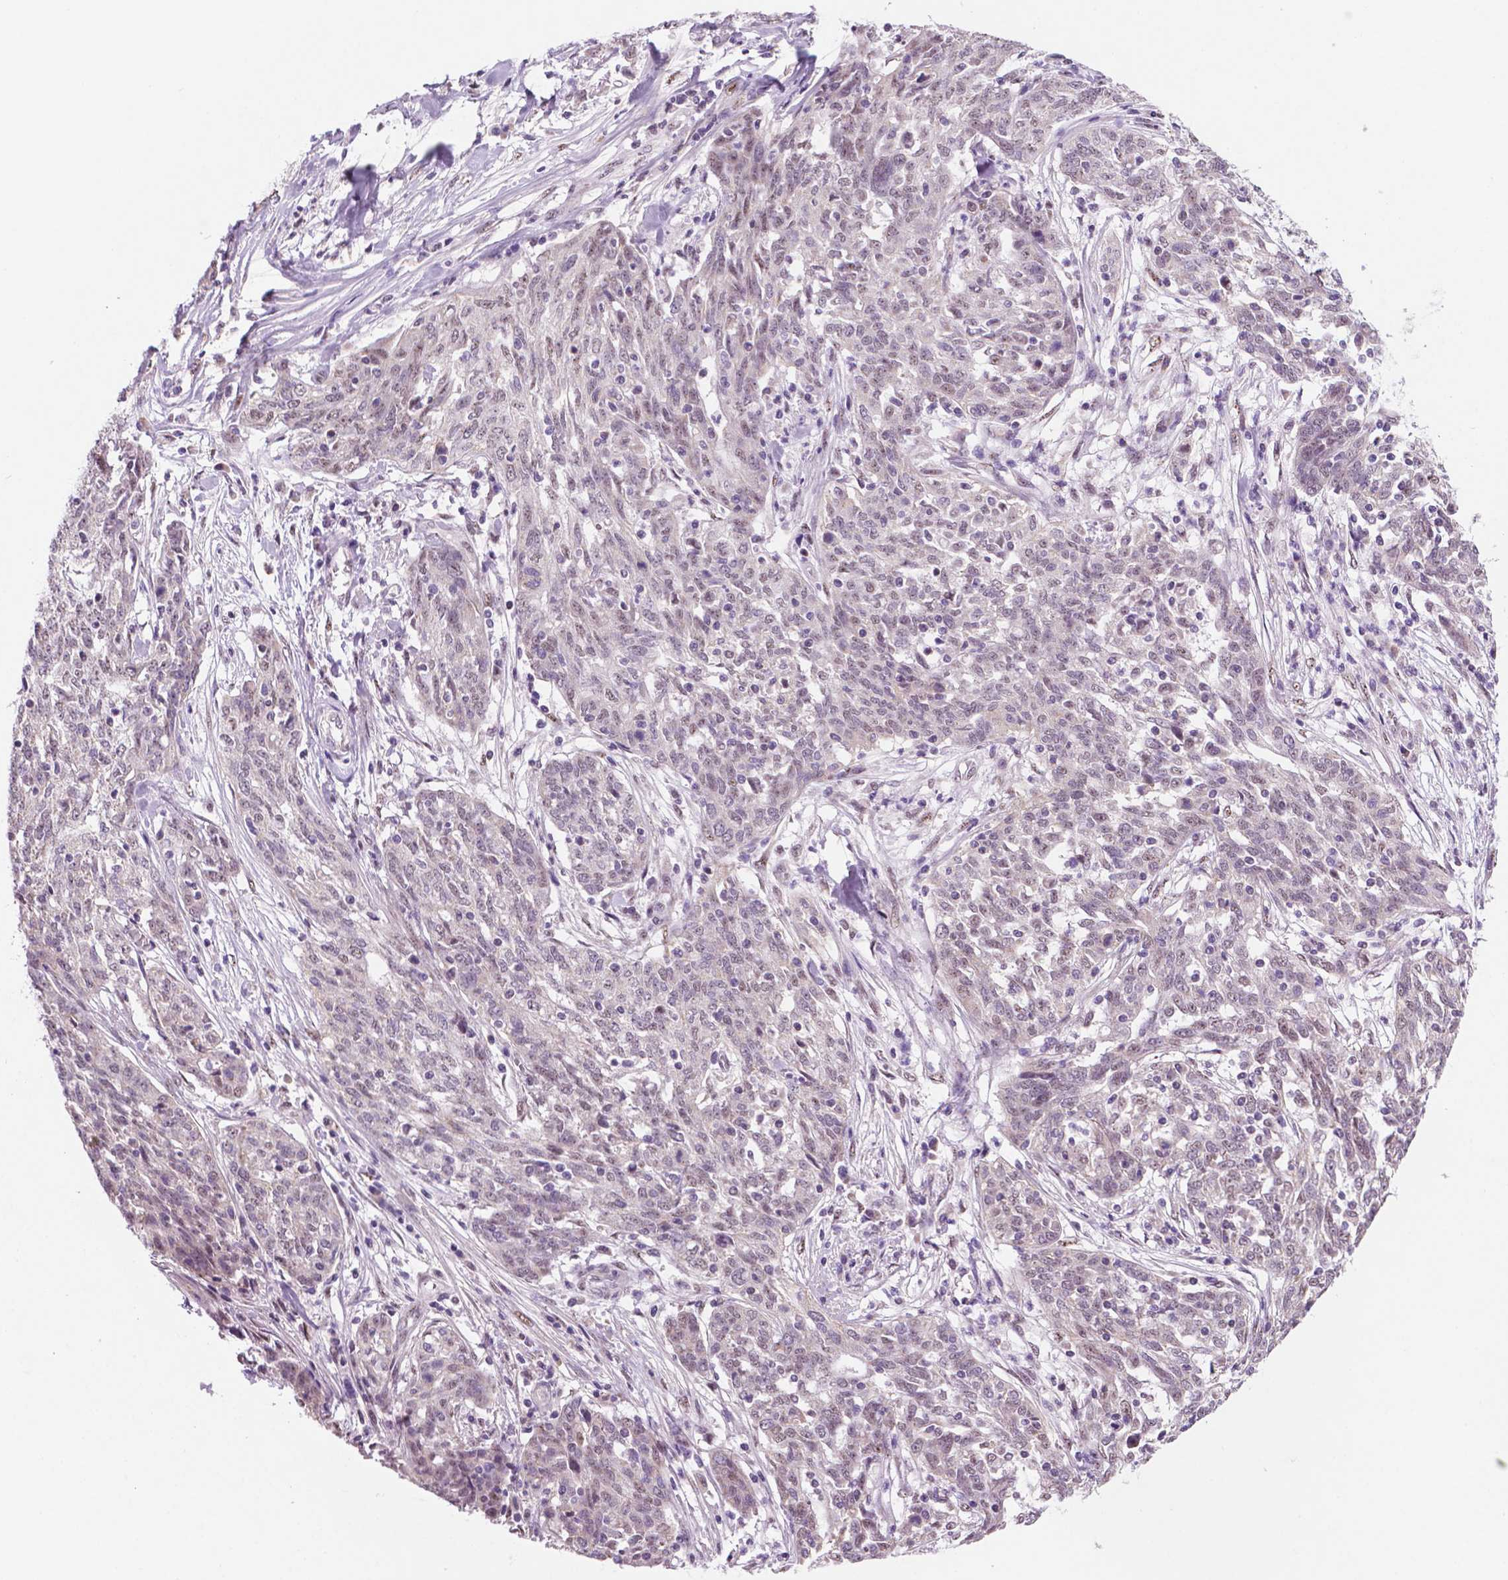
{"staining": {"intensity": "weak", "quantity": "25%-75%", "location": "nuclear"}, "tissue": "ovarian cancer", "cell_type": "Tumor cells", "image_type": "cancer", "snomed": [{"axis": "morphology", "description": "Cystadenocarcinoma, serous, NOS"}, {"axis": "topography", "description": "Ovary"}], "caption": "IHC histopathology image of ovarian cancer stained for a protein (brown), which shows low levels of weak nuclear positivity in approximately 25%-75% of tumor cells.", "gene": "C18orf21", "patient": {"sex": "female", "age": 67}}